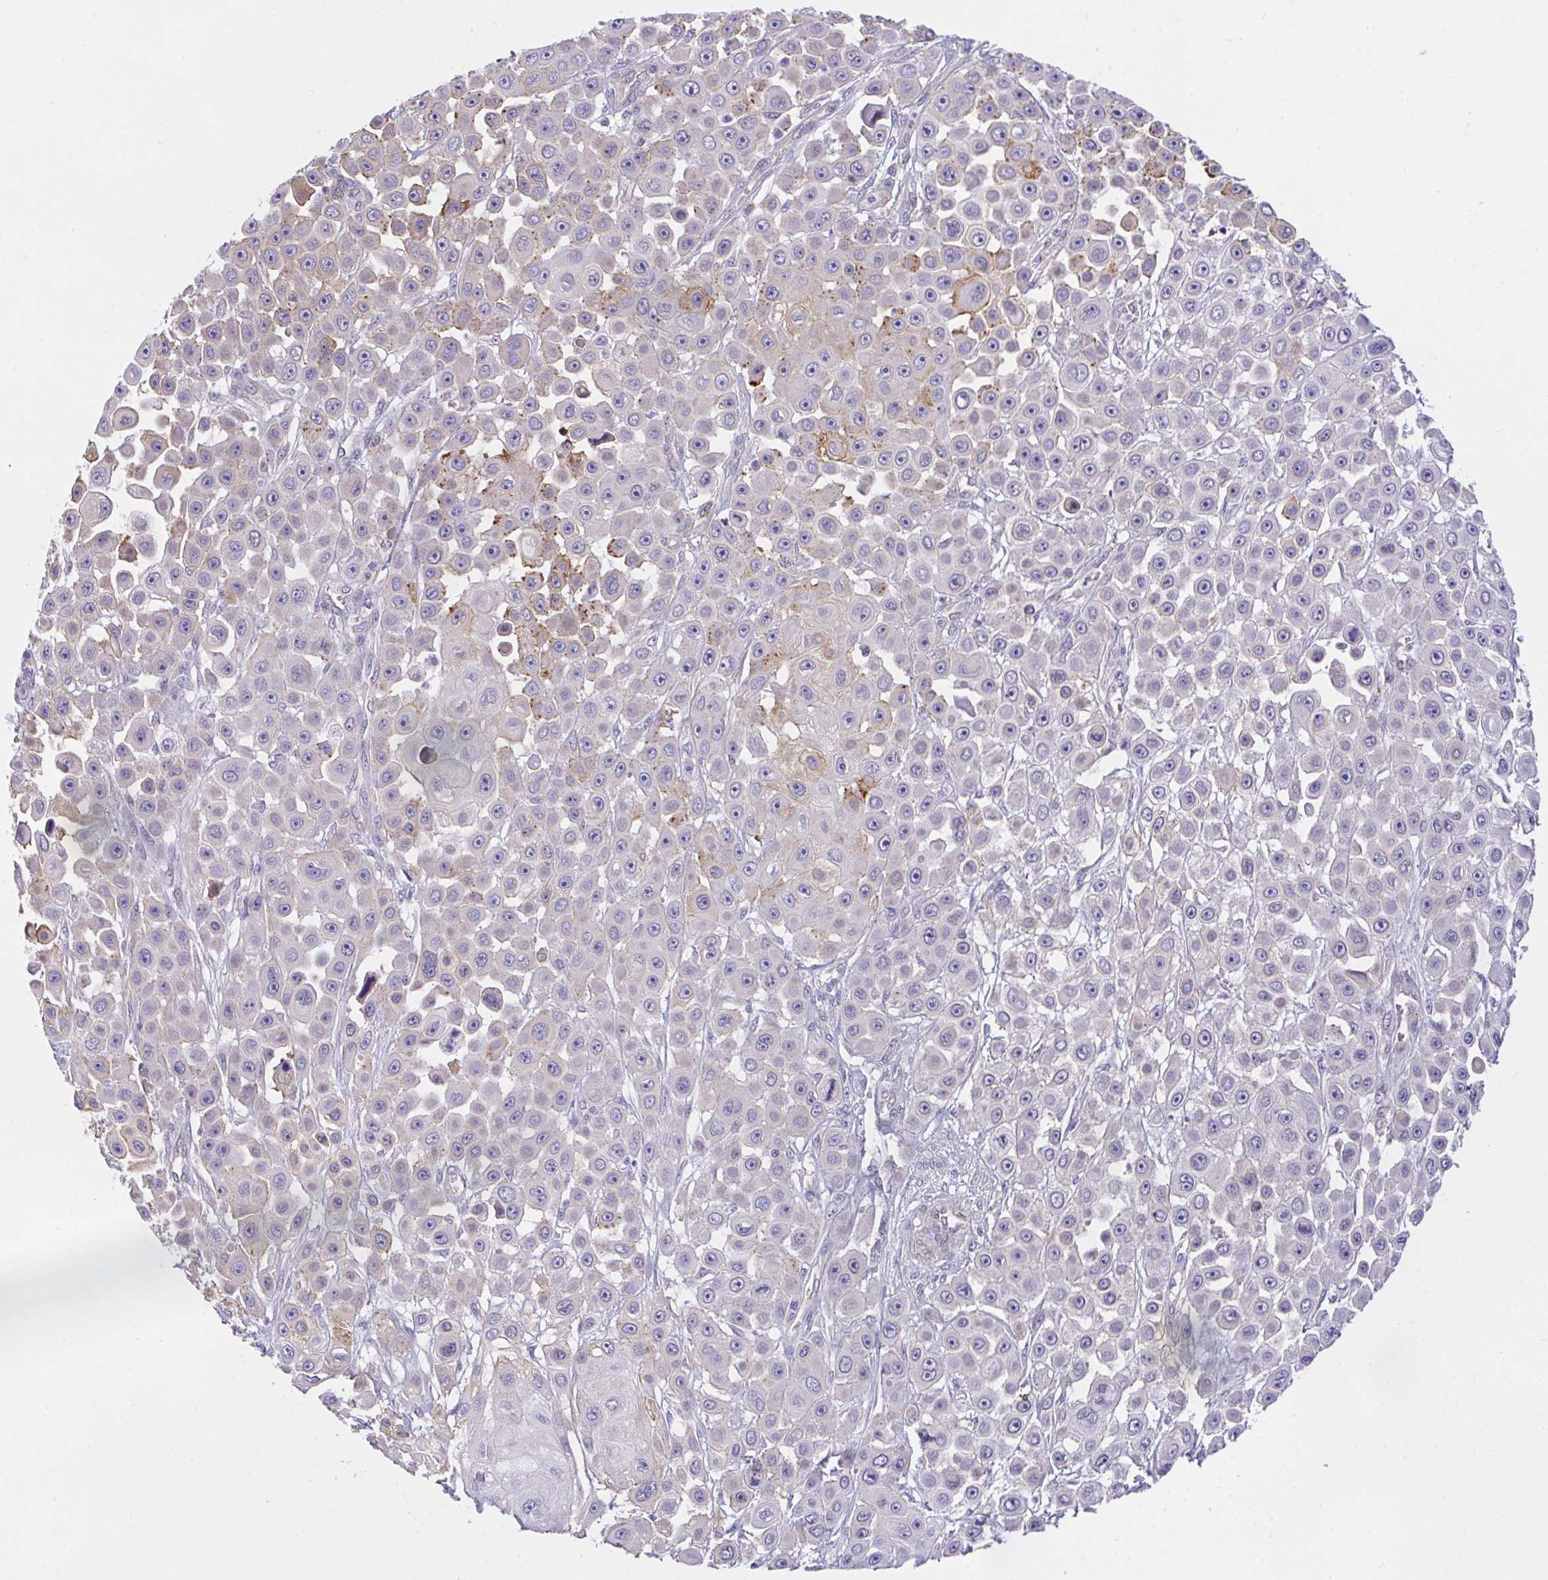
{"staining": {"intensity": "moderate", "quantity": "<25%", "location": "cytoplasmic/membranous"}, "tissue": "skin cancer", "cell_type": "Tumor cells", "image_type": "cancer", "snomed": [{"axis": "morphology", "description": "Squamous cell carcinoma, NOS"}, {"axis": "topography", "description": "Skin"}], "caption": "Protein staining of skin squamous cell carcinoma tissue shows moderate cytoplasmic/membranous expression in about <25% of tumor cells.", "gene": "ZBED3", "patient": {"sex": "male", "age": 67}}